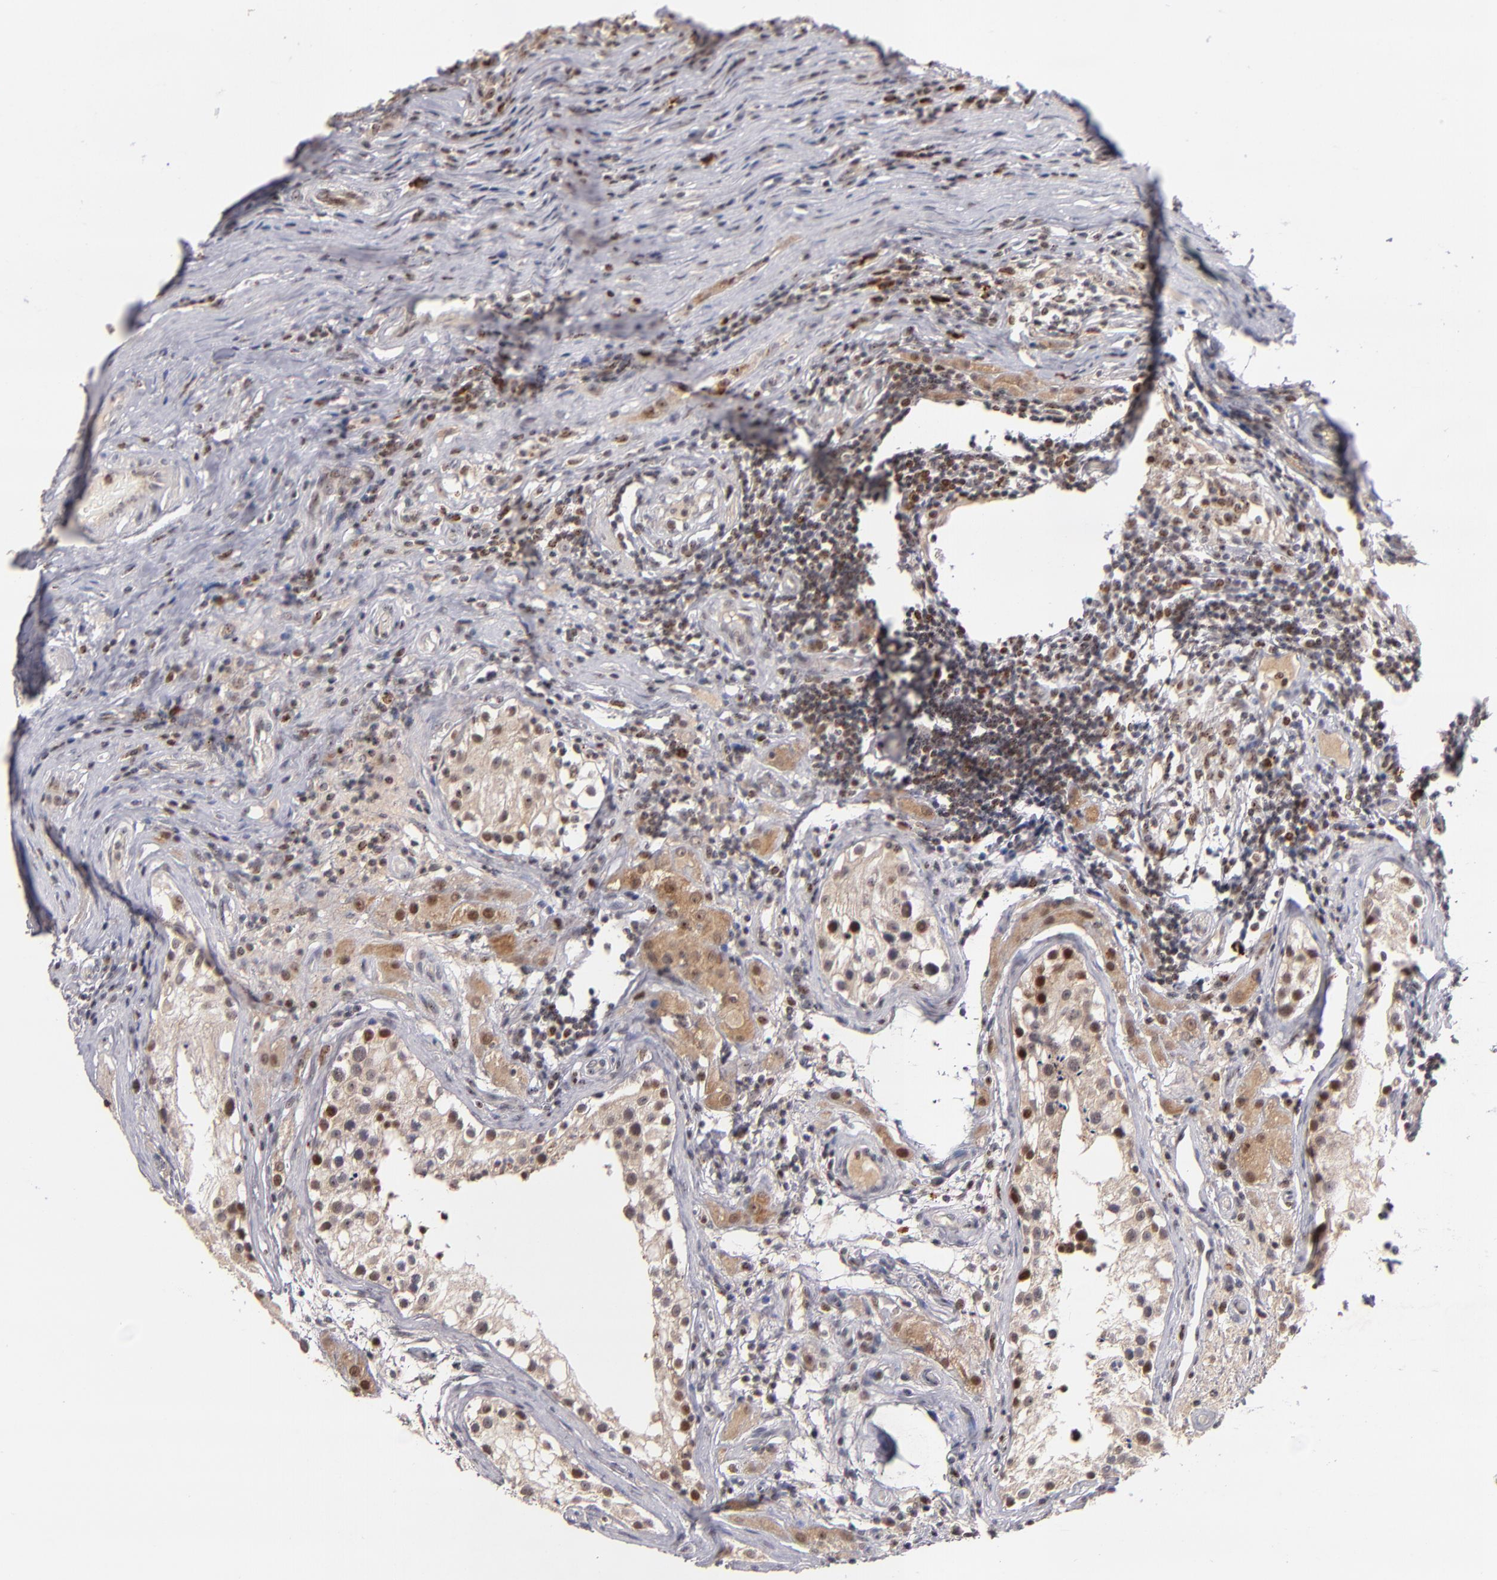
{"staining": {"intensity": "moderate", "quantity": ">75%", "location": "cytoplasmic/membranous,nuclear"}, "tissue": "testis cancer", "cell_type": "Tumor cells", "image_type": "cancer", "snomed": [{"axis": "morphology", "description": "Seminoma, NOS"}, {"axis": "topography", "description": "Testis"}], "caption": "Testis cancer (seminoma) stained for a protein (brown) displays moderate cytoplasmic/membranous and nuclear positive staining in about >75% of tumor cells.", "gene": "PCNX4", "patient": {"sex": "male", "age": 34}}